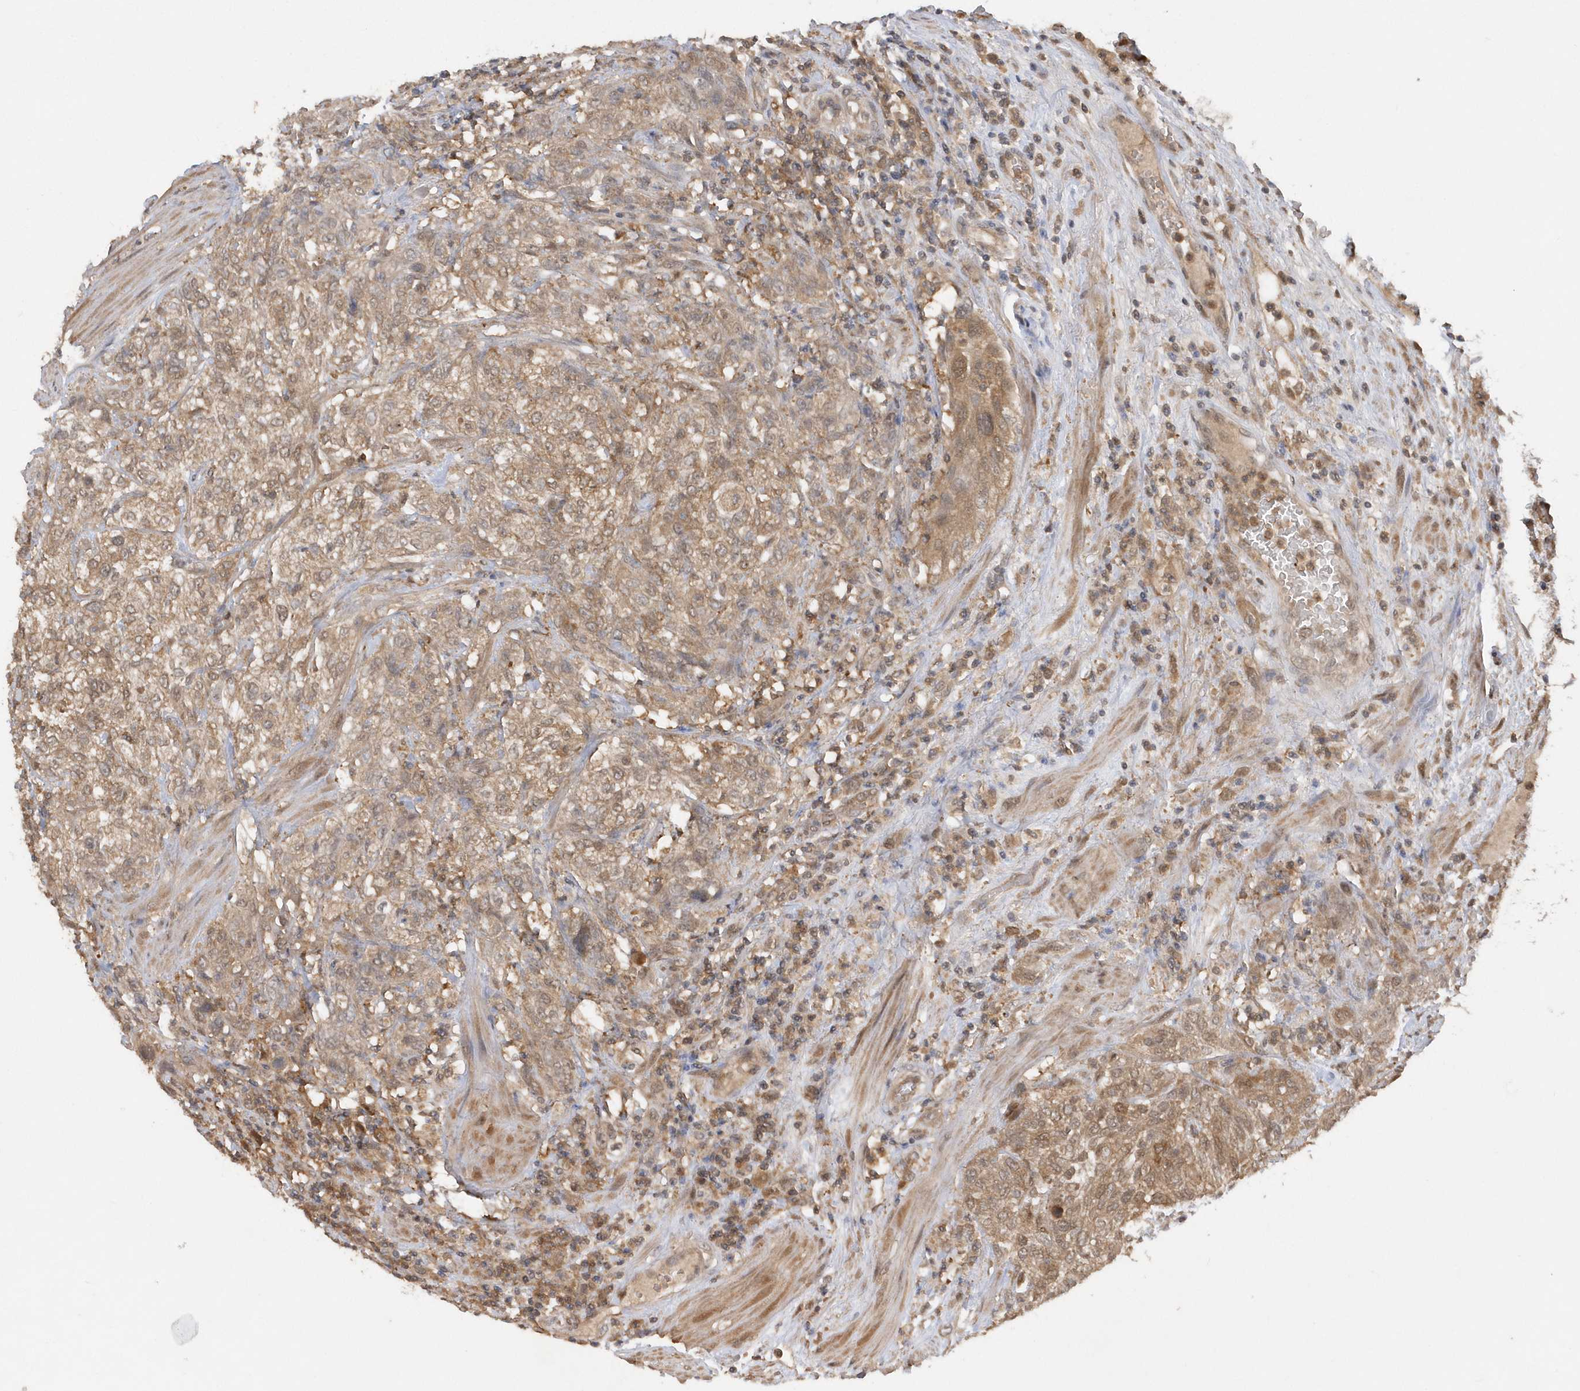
{"staining": {"intensity": "moderate", "quantity": ">75%", "location": "cytoplasmic/membranous,nuclear"}, "tissue": "urothelial cancer", "cell_type": "Tumor cells", "image_type": "cancer", "snomed": [{"axis": "morphology", "description": "Urothelial carcinoma, High grade"}, {"axis": "topography", "description": "Urinary bladder"}], "caption": "Immunohistochemistry micrograph of neoplastic tissue: high-grade urothelial carcinoma stained using immunohistochemistry exhibits medium levels of moderate protein expression localized specifically in the cytoplasmic/membranous and nuclear of tumor cells, appearing as a cytoplasmic/membranous and nuclear brown color.", "gene": "RPE", "patient": {"sex": "male", "age": 35}}